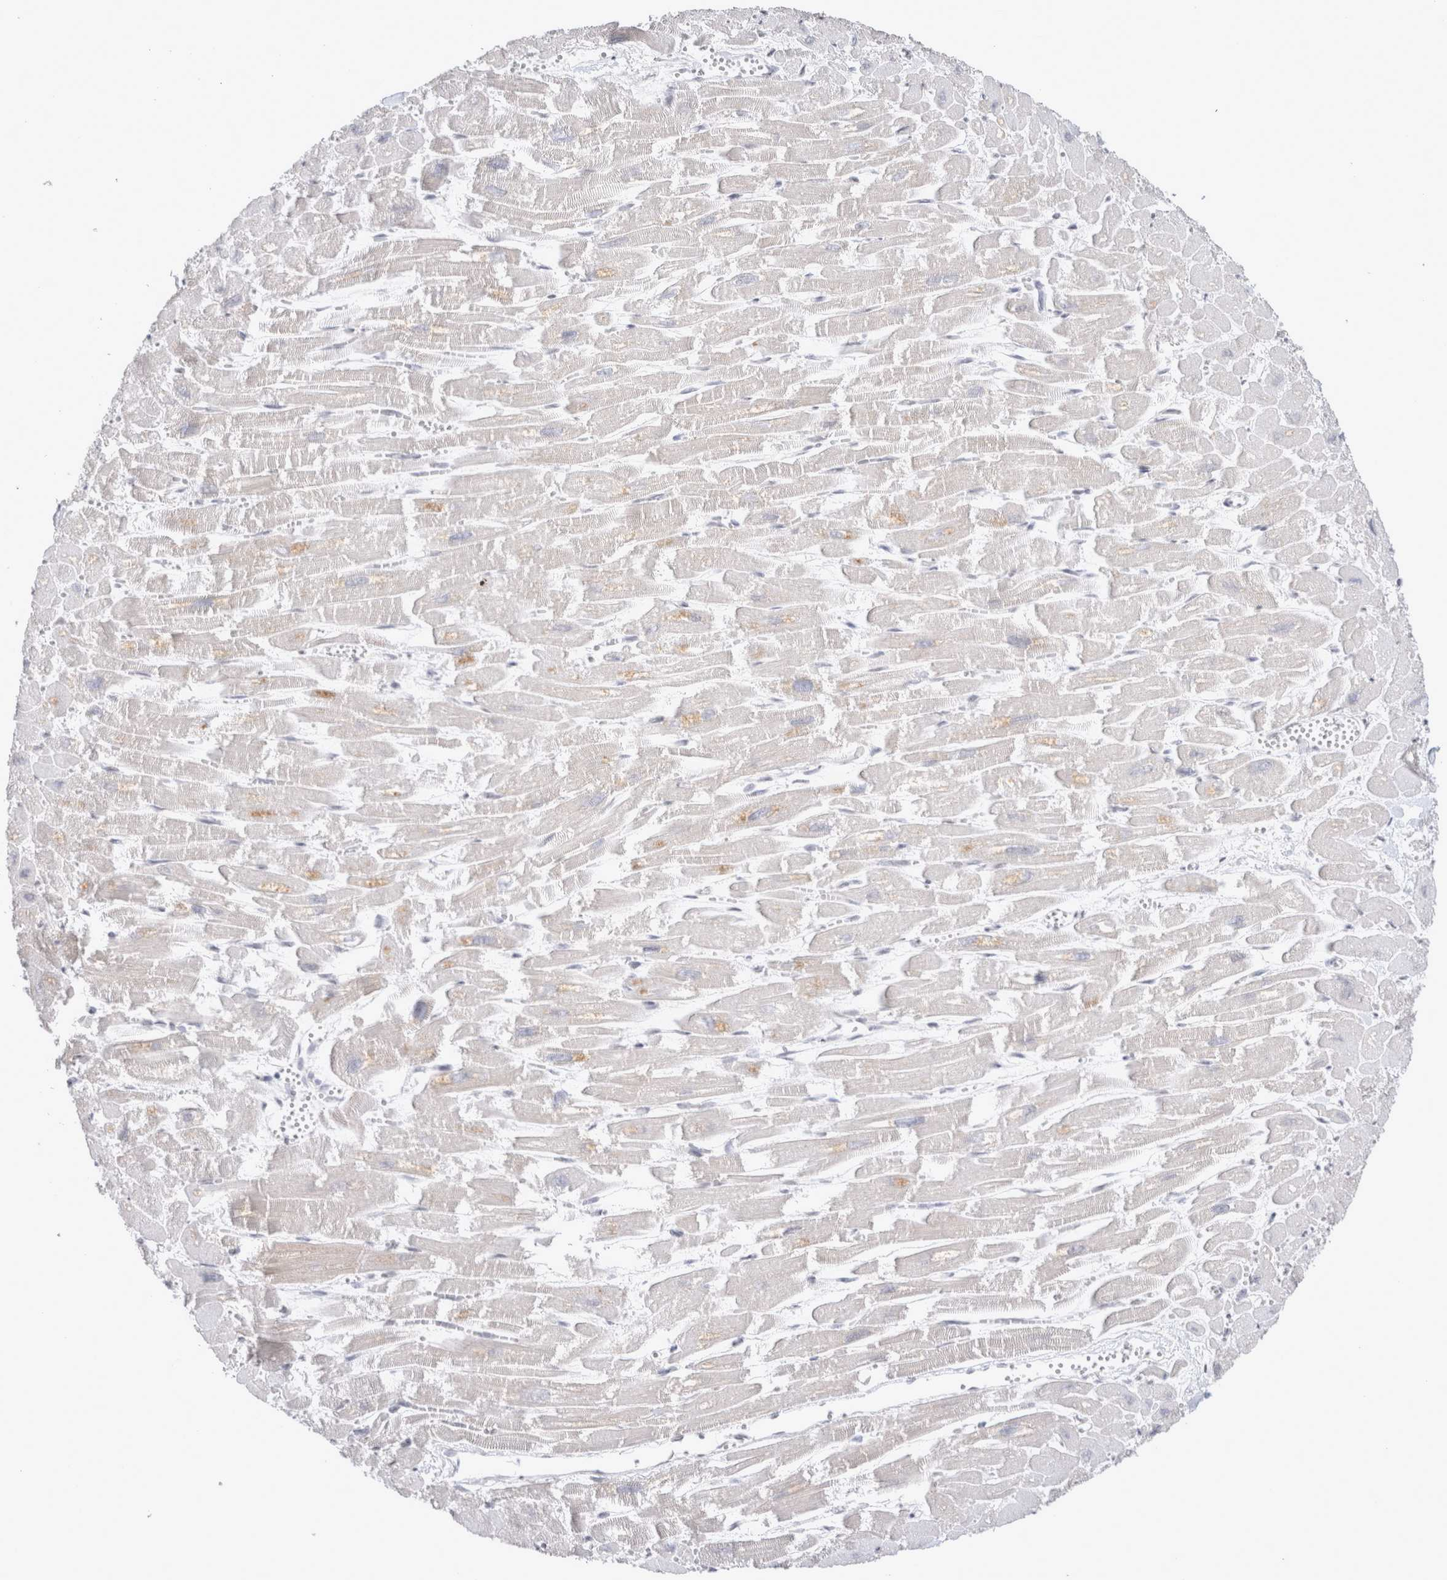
{"staining": {"intensity": "moderate", "quantity": "<25%", "location": "cytoplasmic/membranous,nuclear"}, "tissue": "heart muscle", "cell_type": "Cardiomyocytes", "image_type": "normal", "snomed": [{"axis": "morphology", "description": "Normal tissue, NOS"}, {"axis": "topography", "description": "Heart"}], "caption": "Immunohistochemical staining of unremarkable heart muscle displays low levels of moderate cytoplasmic/membranous,nuclear positivity in about <25% of cardiomyocytes. (DAB (3,3'-diaminobenzidine) = brown stain, brightfield microscopy at high magnification).", "gene": "MRPL37", "patient": {"sex": "male", "age": 54}}